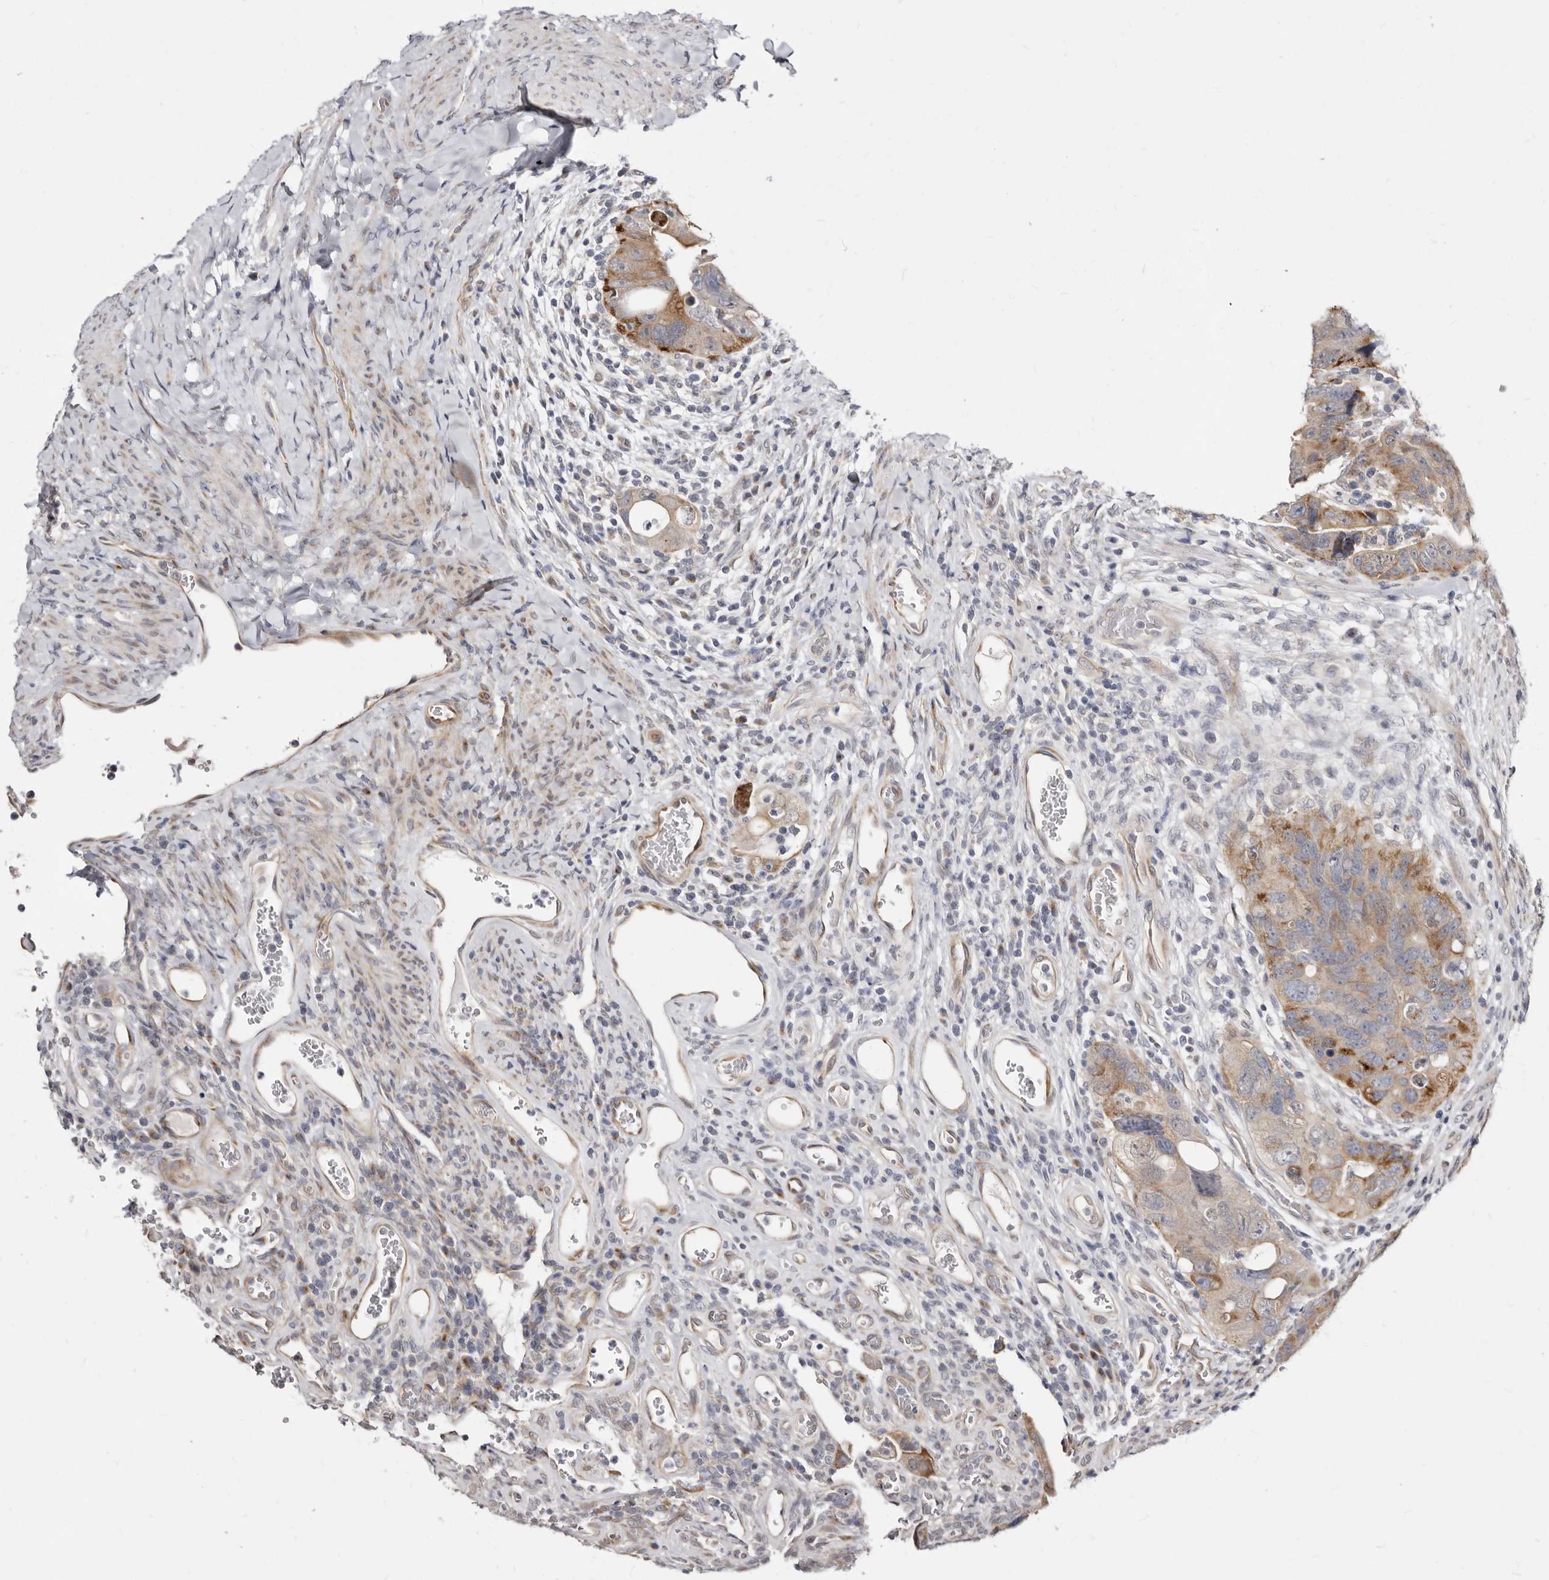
{"staining": {"intensity": "moderate", "quantity": "25%-75%", "location": "cytoplasmic/membranous"}, "tissue": "colorectal cancer", "cell_type": "Tumor cells", "image_type": "cancer", "snomed": [{"axis": "morphology", "description": "Adenocarcinoma, NOS"}, {"axis": "topography", "description": "Rectum"}], "caption": "Human colorectal adenocarcinoma stained with a brown dye displays moderate cytoplasmic/membranous positive positivity in approximately 25%-75% of tumor cells.", "gene": "KLHL4", "patient": {"sex": "male", "age": 59}}